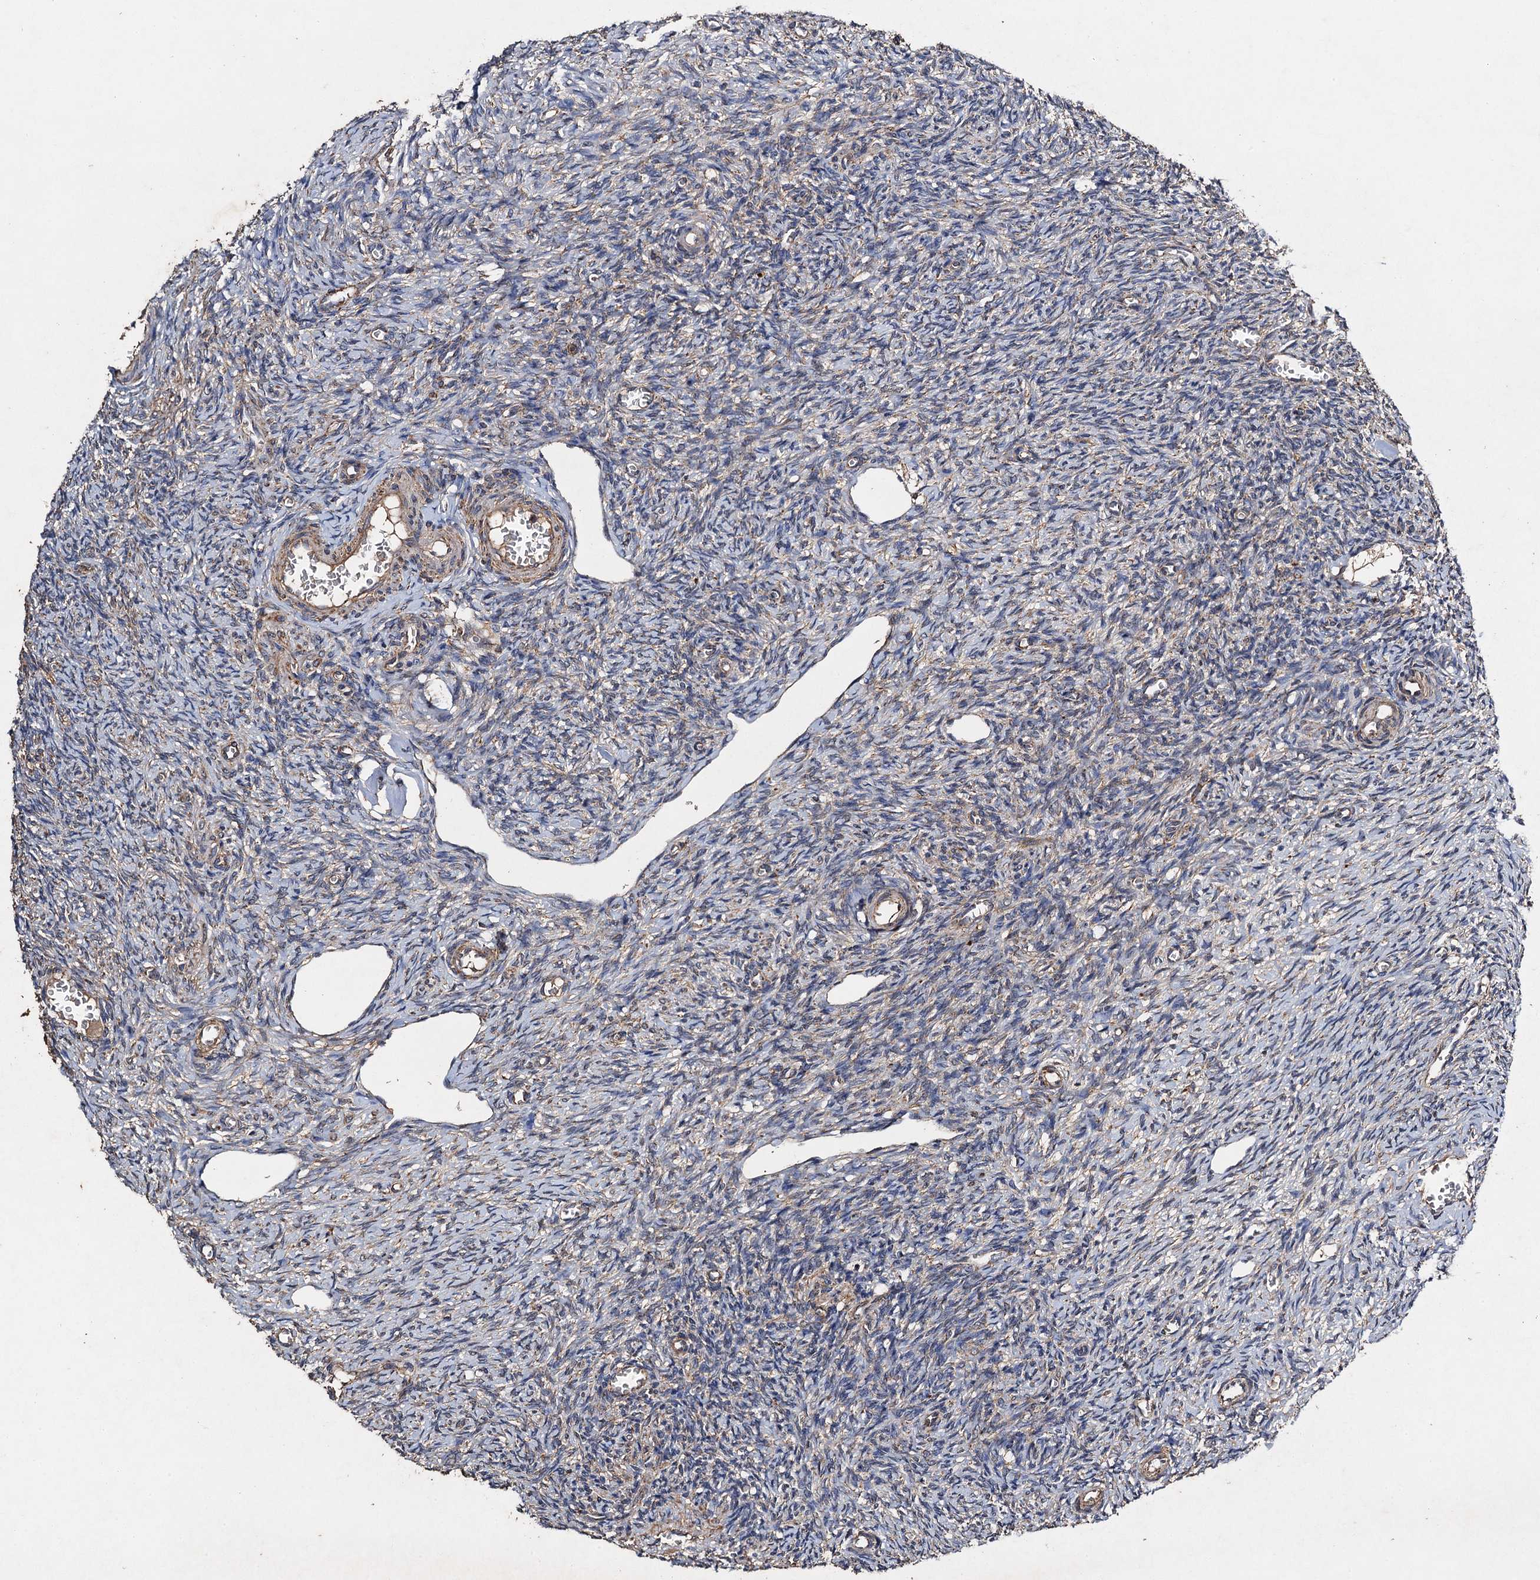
{"staining": {"intensity": "strong", "quantity": ">75%", "location": "cytoplasmic/membranous"}, "tissue": "ovary", "cell_type": "Follicle cells", "image_type": "normal", "snomed": [{"axis": "morphology", "description": "Normal tissue, NOS"}, {"axis": "topography", "description": "Ovary"}], "caption": "DAB (3,3'-diaminobenzidine) immunohistochemical staining of benign human ovary demonstrates strong cytoplasmic/membranous protein staining in about >75% of follicle cells.", "gene": "NDUFA13", "patient": {"sex": "female", "age": 27}}